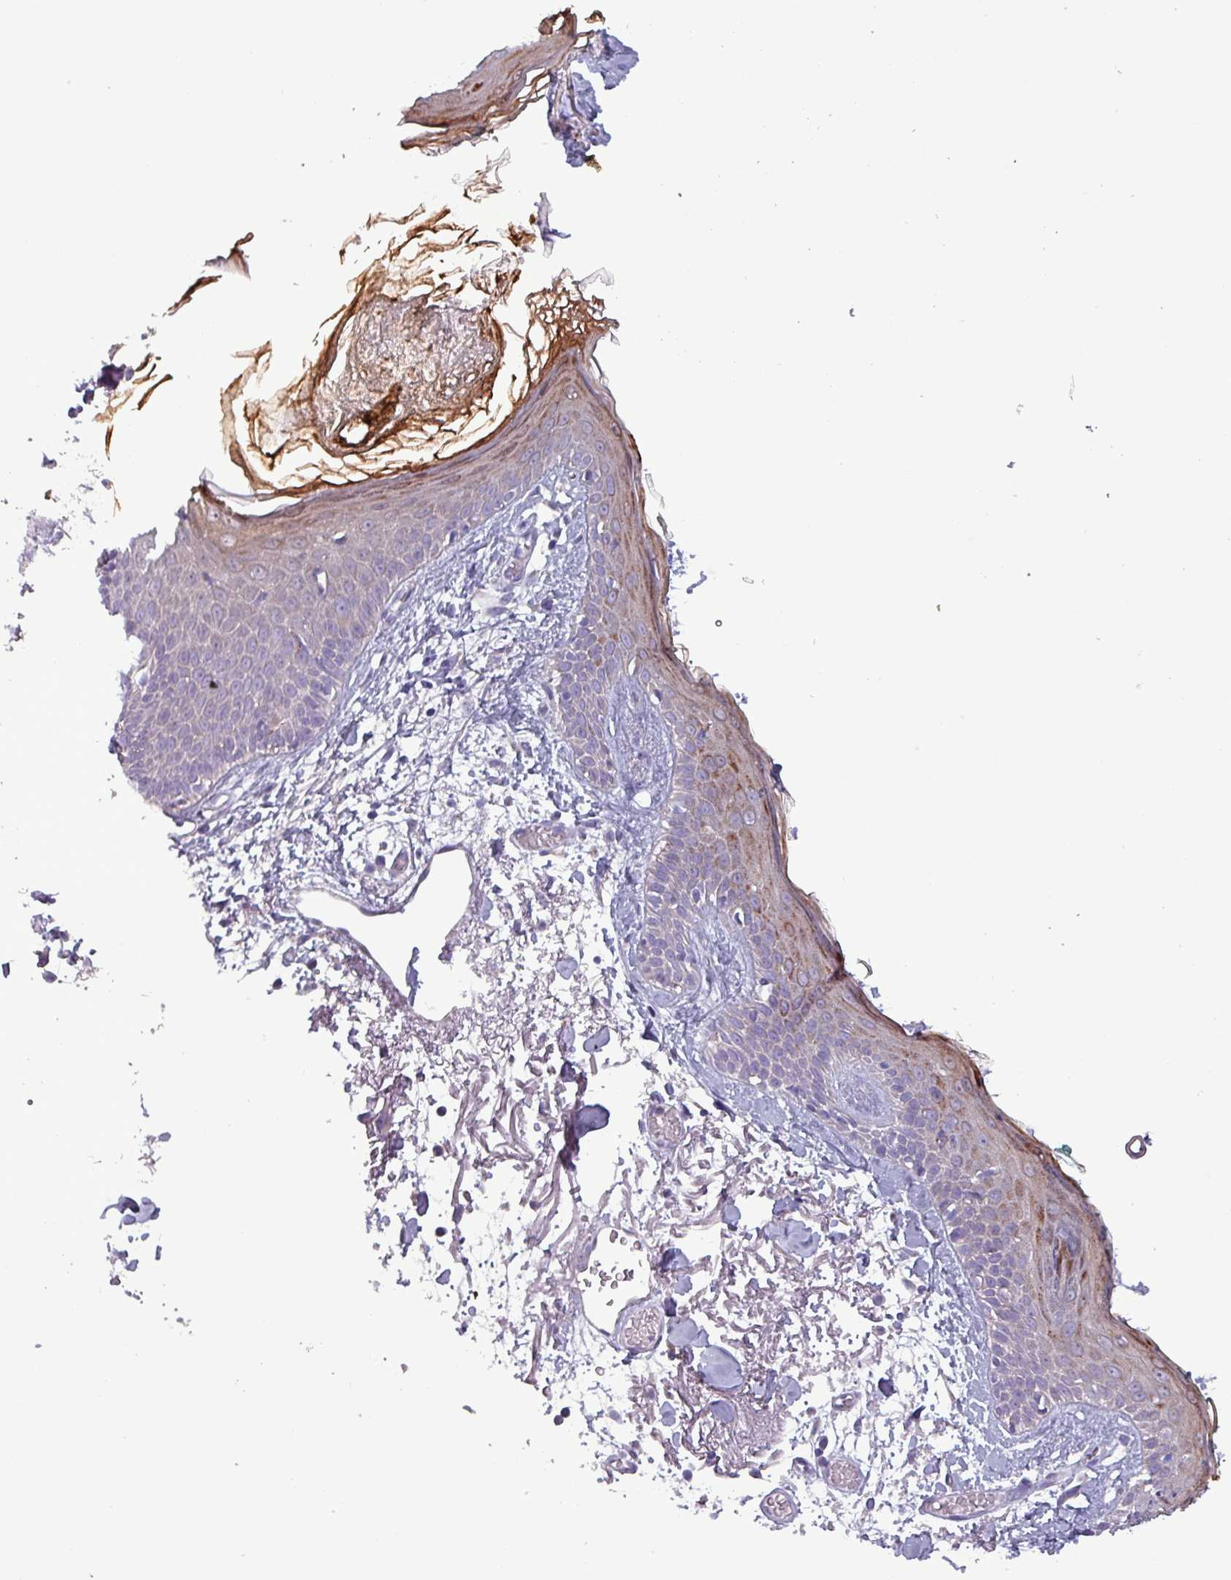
{"staining": {"intensity": "negative", "quantity": "none", "location": "none"}, "tissue": "skin", "cell_type": "Fibroblasts", "image_type": "normal", "snomed": [{"axis": "morphology", "description": "Normal tissue, NOS"}, {"axis": "topography", "description": "Skin"}], "caption": "Human skin stained for a protein using IHC shows no staining in fibroblasts.", "gene": "HSD3B7", "patient": {"sex": "male", "age": 79}}